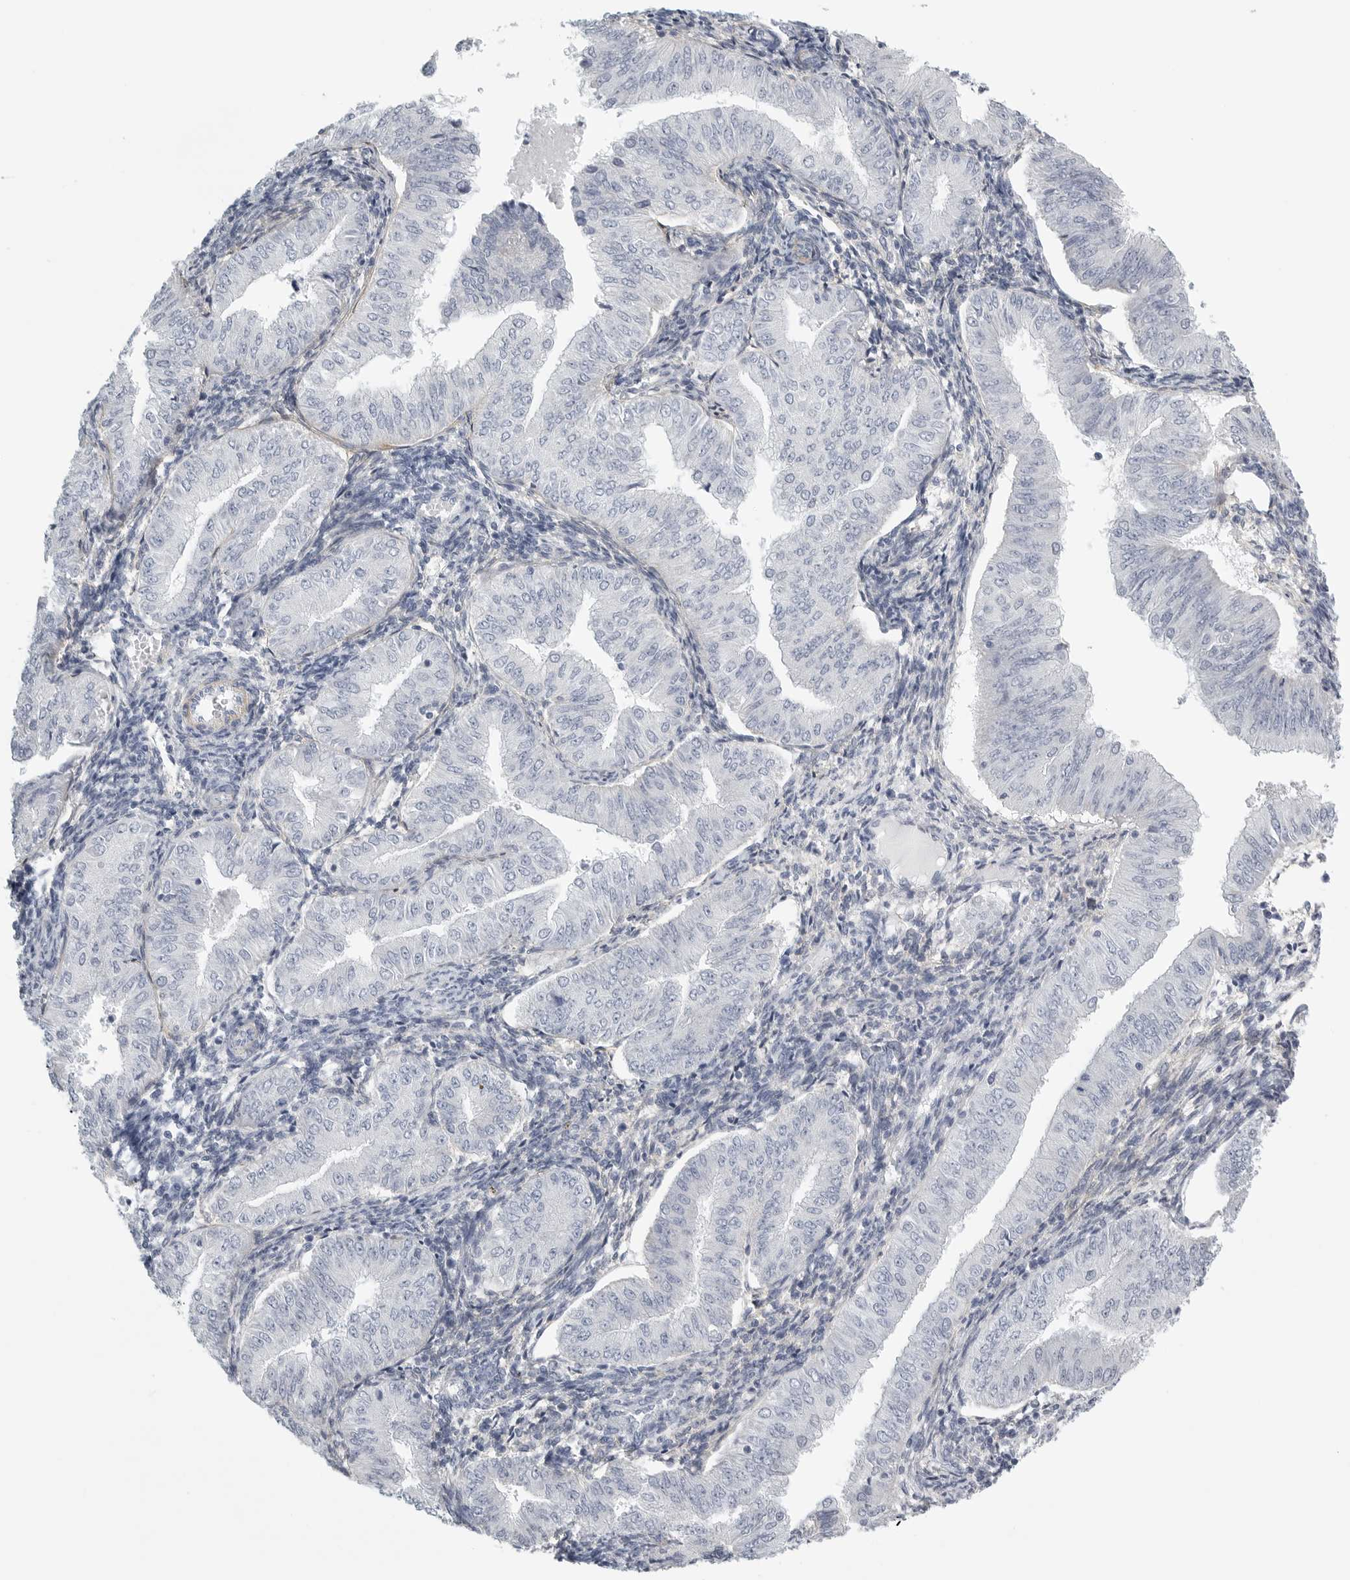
{"staining": {"intensity": "negative", "quantity": "none", "location": "none"}, "tissue": "endometrial cancer", "cell_type": "Tumor cells", "image_type": "cancer", "snomed": [{"axis": "morphology", "description": "Normal tissue, NOS"}, {"axis": "morphology", "description": "Adenocarcinoma, NOS"}, {"axis": "topography", "description": "Endometrium"}], "caption": "Immunohistochemical staining of human endometrial cancer exhibits no significant expression in tumor cells.", "gene": "TNR", "patient": {"sex": "female", "age": 53}}